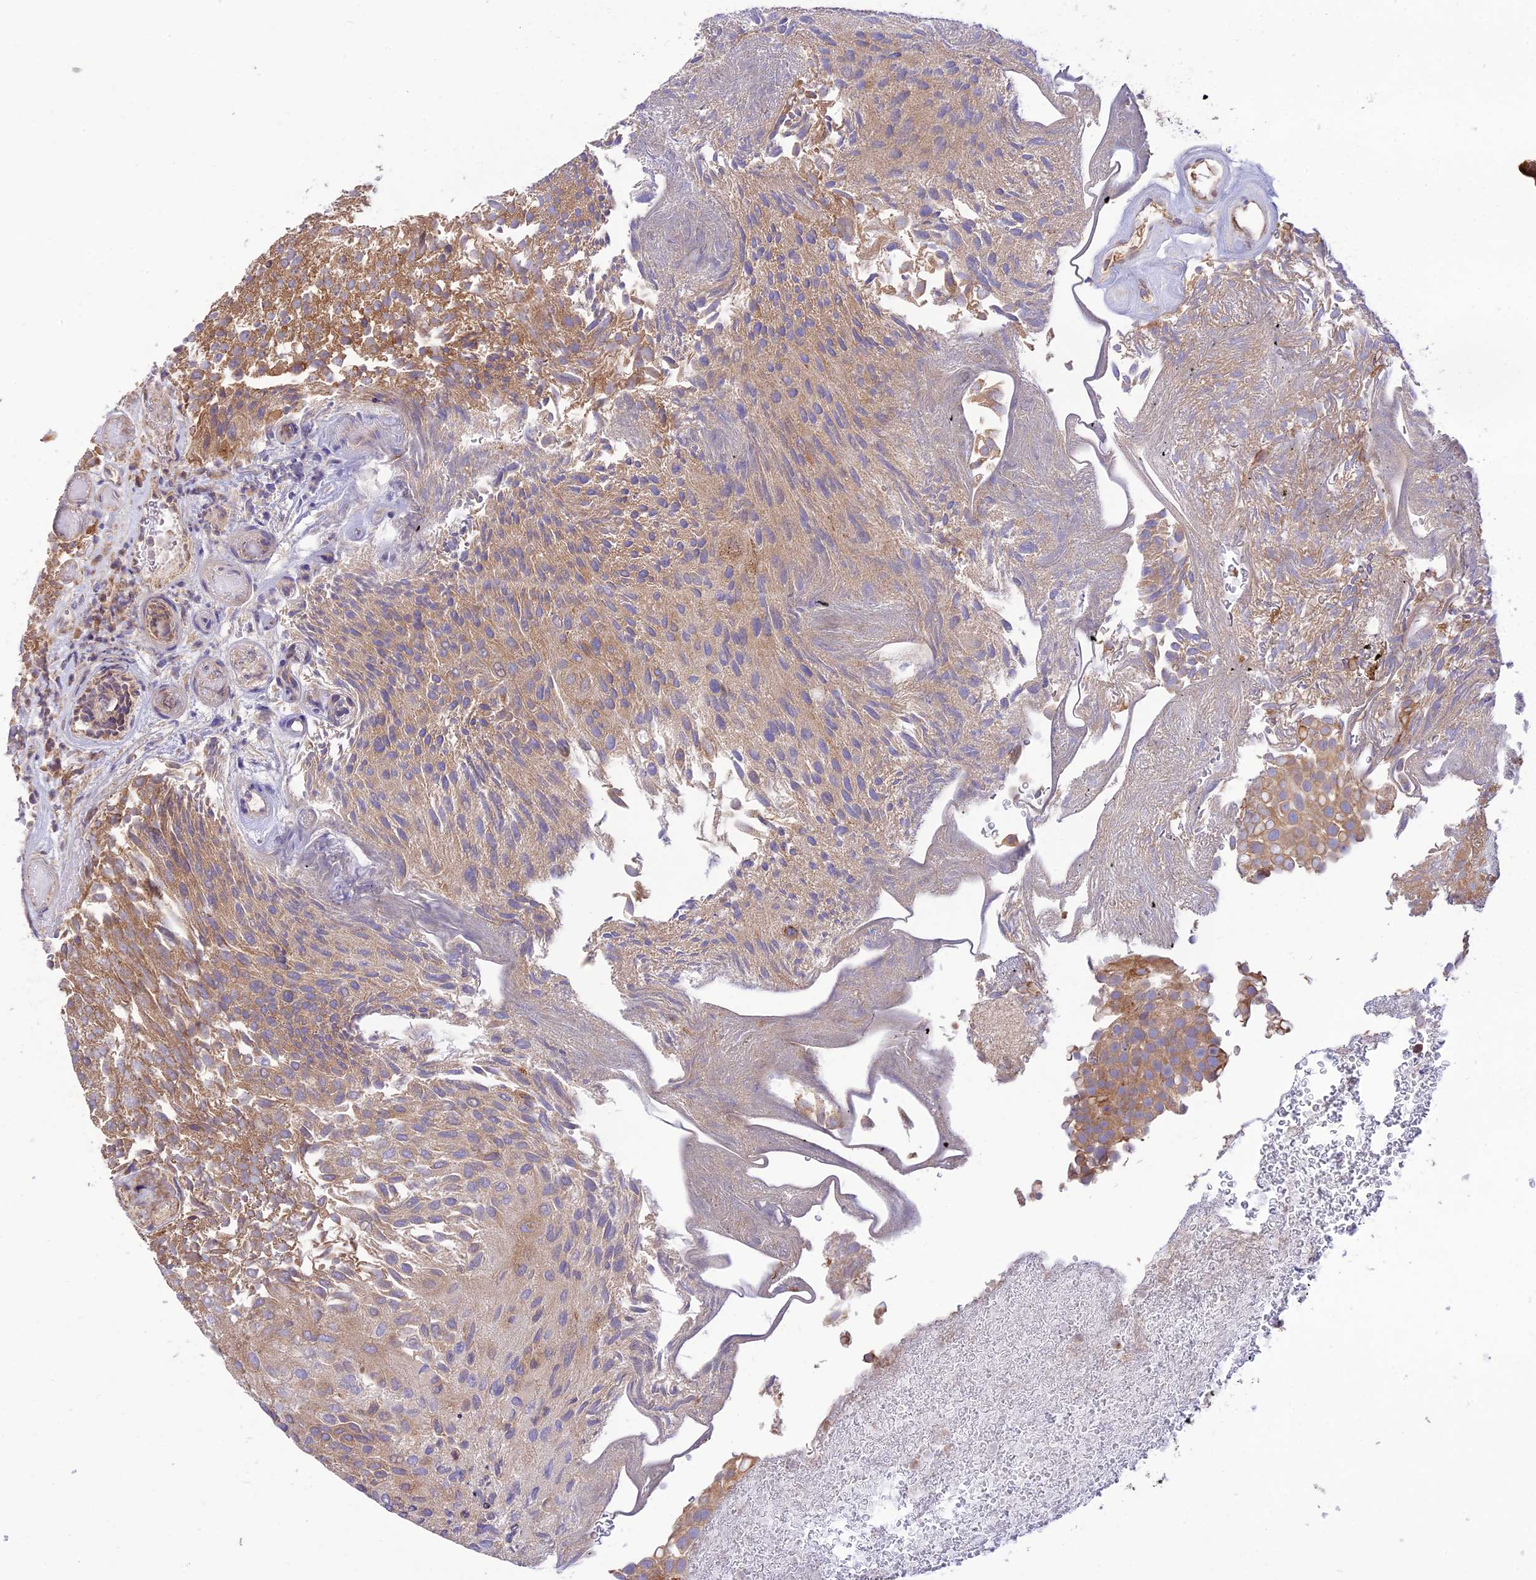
{"staining": {"intensity": "moderate", "quantity": ">75%", "location": "cytoplasmic/membranous"}, "tissue": "urothelial cancer", "cell_type": "Tumor cells", "image_type": "cancer", "snomed": [{"axis": "morphology", "description": "Urothelial carcinoma, Low grade"}, {"axis": "topography", "description": "Urinary bladder"}], "caption": "This is an image of immunohistochemistry (IHC) staining of urothelial carcinoma (low-grade), which shows moderate positivity in the cytoplasmic/membranous of tumor cells.", "gene": "TMEM259", "patient": {"sex": "male", "age": 78}}